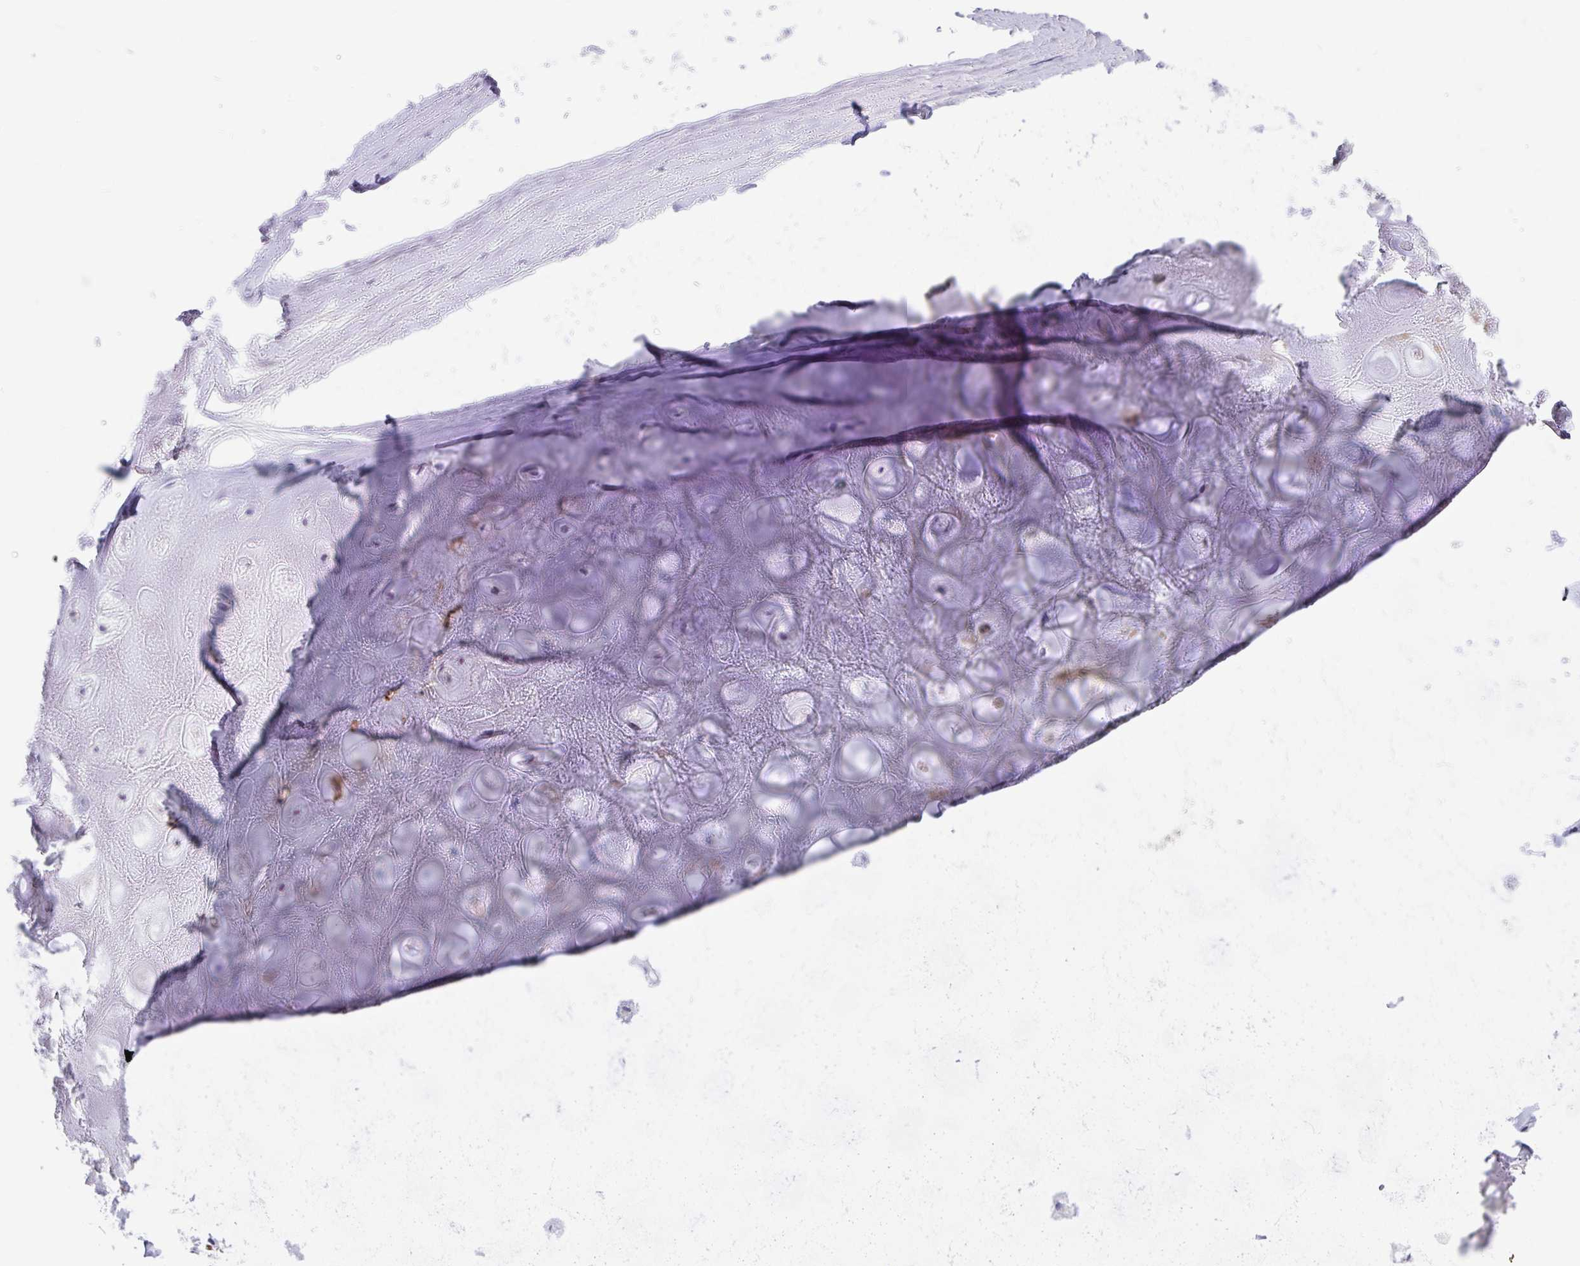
{"staining": {"intensity": "negative", "quantity": "none", "location": "none"}, "tissue": "adipose tissue", "cell_type": "Adipocytes", "image_type": "normal", "snomed": [{"axis": "morphology", "description": "Normal tissue, NOS"}, {"axis": "topography", "description": "Lymph node"}, {"axis": "topography", "description": "Cartilage tissue"}, {"axis": "topography", "description": "Nasopharynx"}], "caption": "A micrograph of adipose tissue stained for a protein exhibits no brown staining in adipocytes. The staining was performed using DAB to visualize the protein expression in brown, while the nuclei were stained in blue with hematoxylin (Magnification: 20x).", "gene": "KIAA2013", "patient": {"sex": "male", "age": 63}}